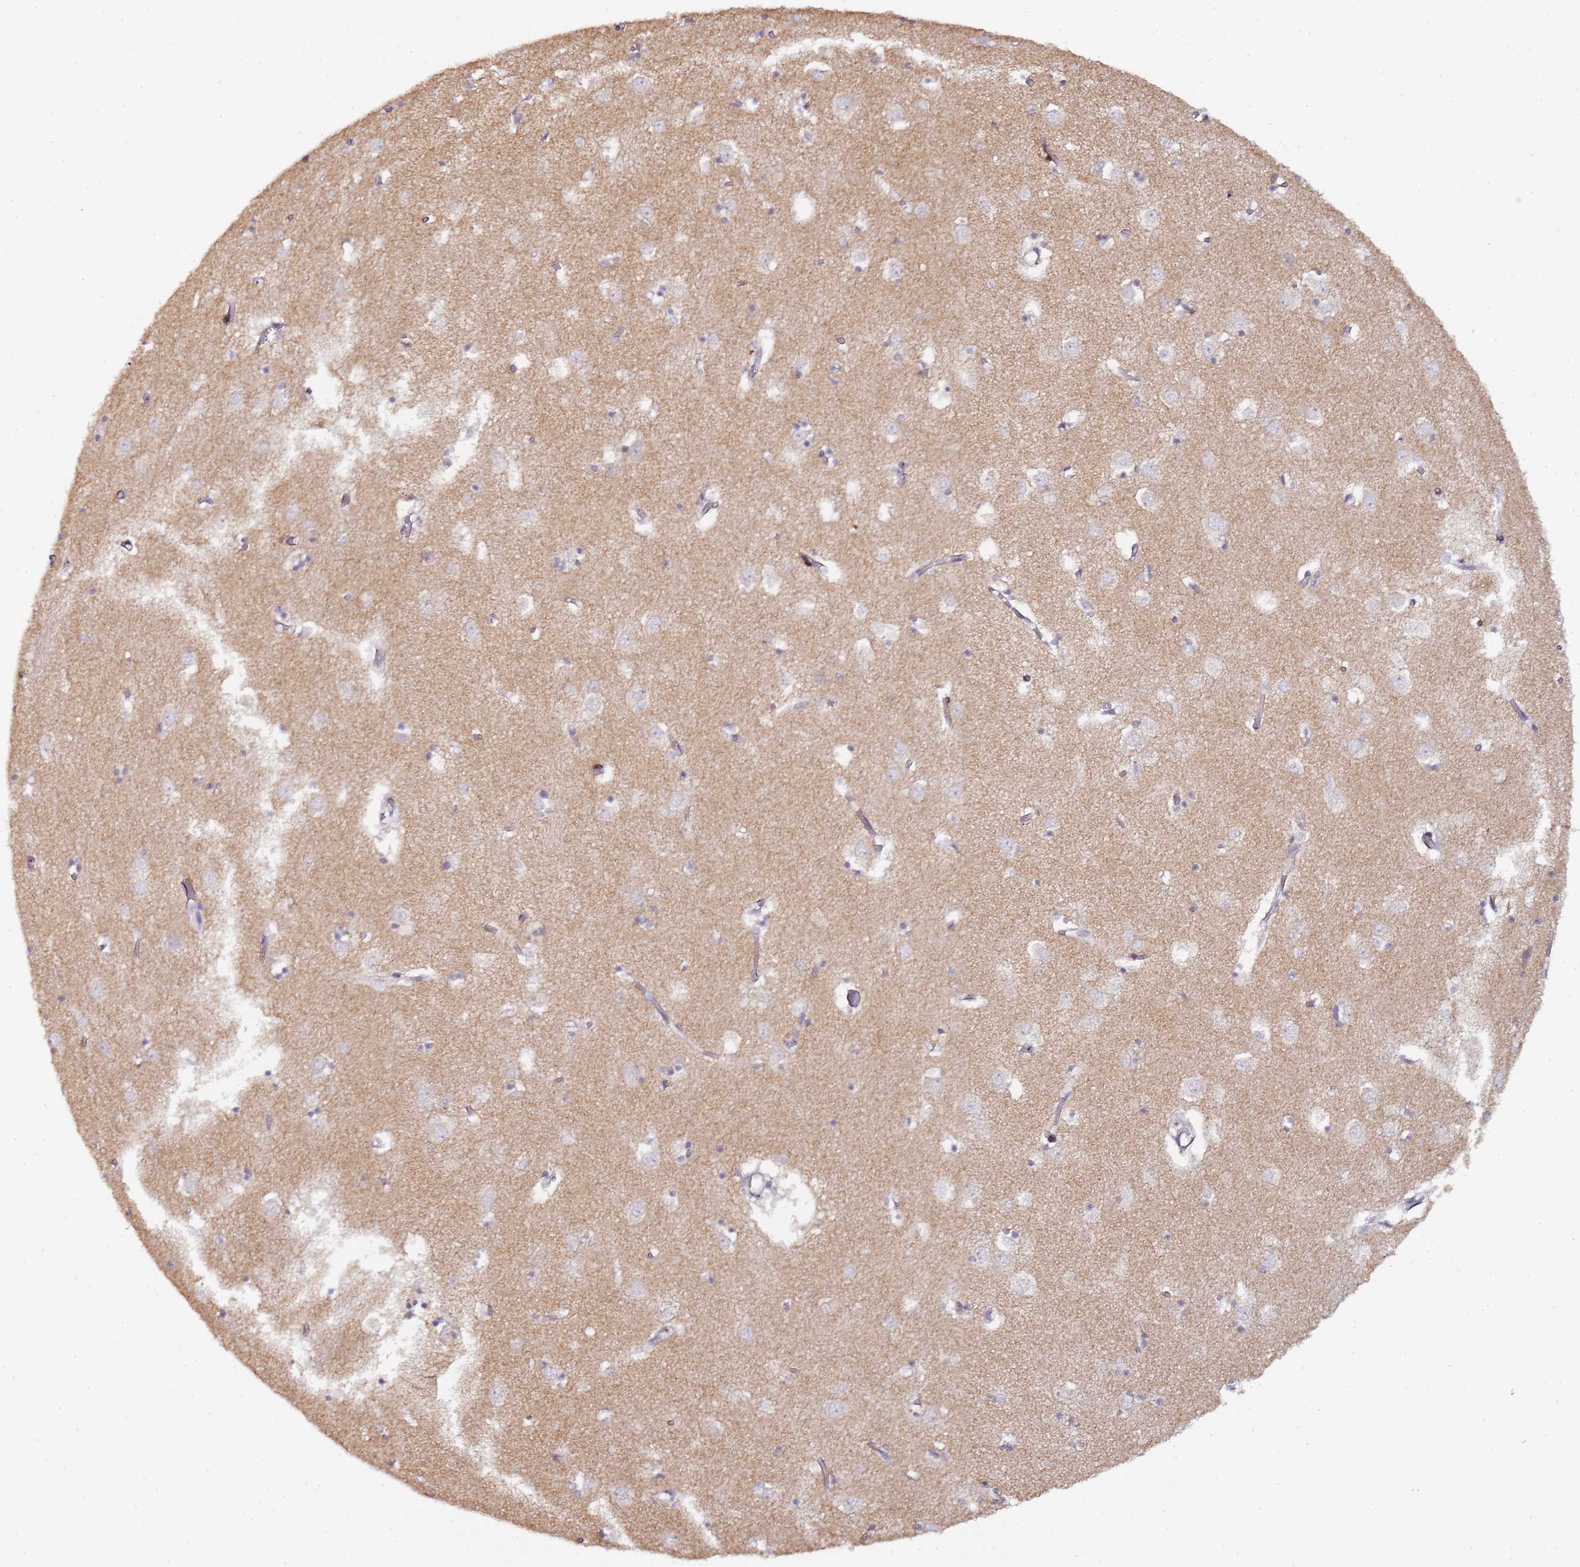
{"staining": {"intensity": "negative", "quantity": "none", "location": "none"}, "tissue": "caudate", "cell_type": "Glial cells", "image_type": "normal", "snomed": [{"axis": "morphology", "description": "Normal tissue, NOS"}, {"axis": "topography", "description": "Lateral ventricle wall"}], "caption": "High magnification brightfield microscopy of normal caudate stained with DAB (brown) and counterstained with hematoxylin (blue): glial cells show no significant expression. Brightfield microscopy of immunohistochemistry stained with DAB (3,3'-diaminobenzidine) (brown) and hematoxylin (blue), captured at high magnification.", "gene": "MRPL49", "patient": {"sex": "male", "age": 70}}